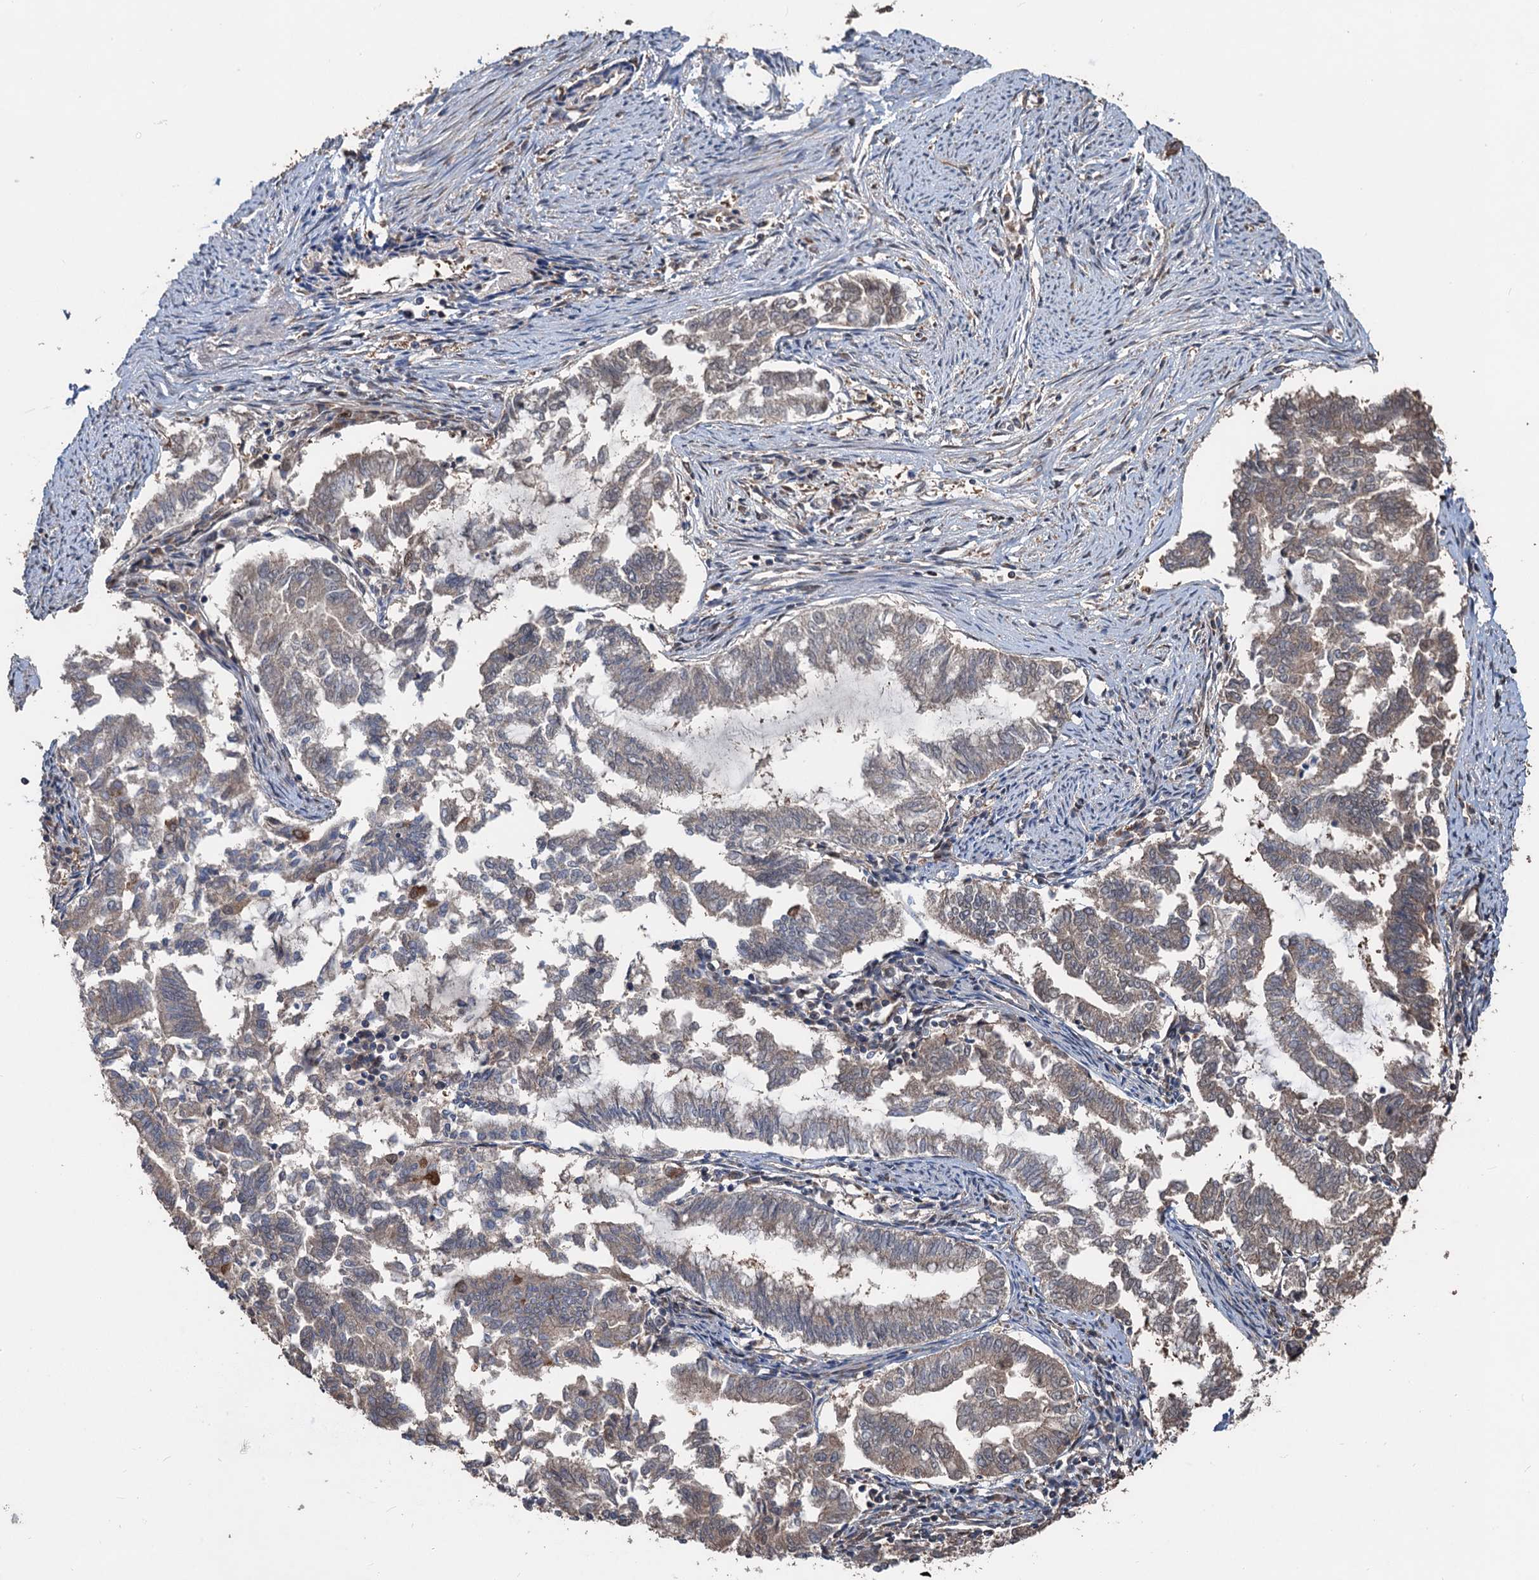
{"staining": {"intensity": "weak", "quantity": "<25%", "location": "cytoplasmic/membranous"}, "tissue": "endometrial cancer", "cell_type": "Tumor cells", "image_type": "cancer", "snomed": [{"axis": "morphology", "description": "Adenocarcinoma, NOS"}, {"axis": "topography", "description": "Endometrium"}], "caption": "The immunohistochemistry (IHC) histopathology image has no significant staining in tumor cells of adenocarcinoma (endometrial) tissue.", "gene": "DEXI", "patient": {"sex": "female", "age": 79}}